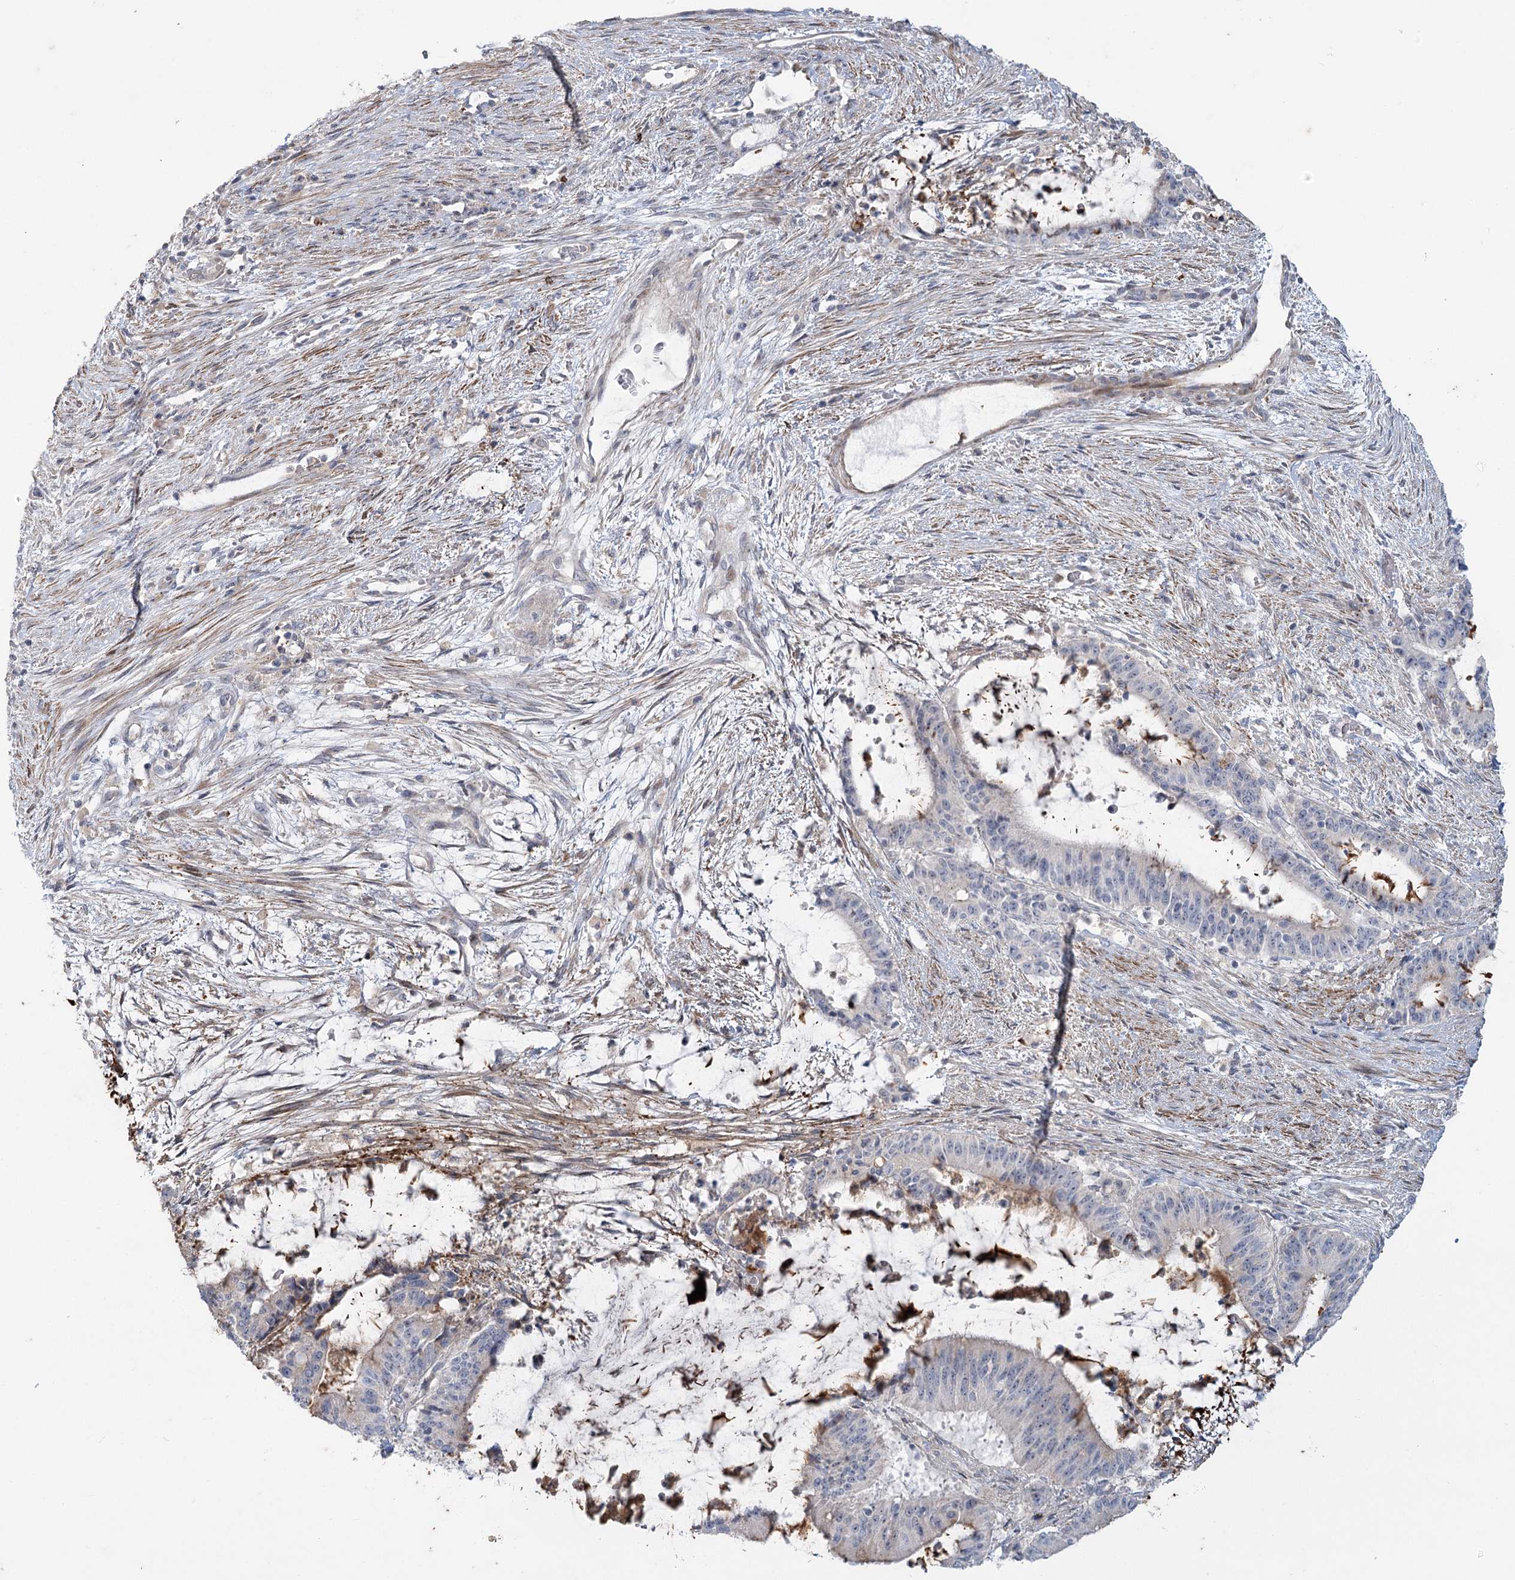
{"staining": {"intensity": "negative", "quantity": "none", "location": "none"}, "tissue": "liver cancer", "cell_type": "Tumor cells", "image_type": "cancer", "snomed": [{"axis": "morphology", "description": "Normal tissue, NOS"}, {"axis": "morphology", "description": "Cholangiocarcinoma"}, {"axis": "topography", "description": "Liver"}, {"axis": "topography", "description": "Peripheral nerve tissue"}], "caption": "Human liver cancer stained for a protein using immunohistochemistry (IHC) demonstrates no staining in tumor cells.", "gene": "MTG1", "patient": {"sex": "female", "age": 73}}